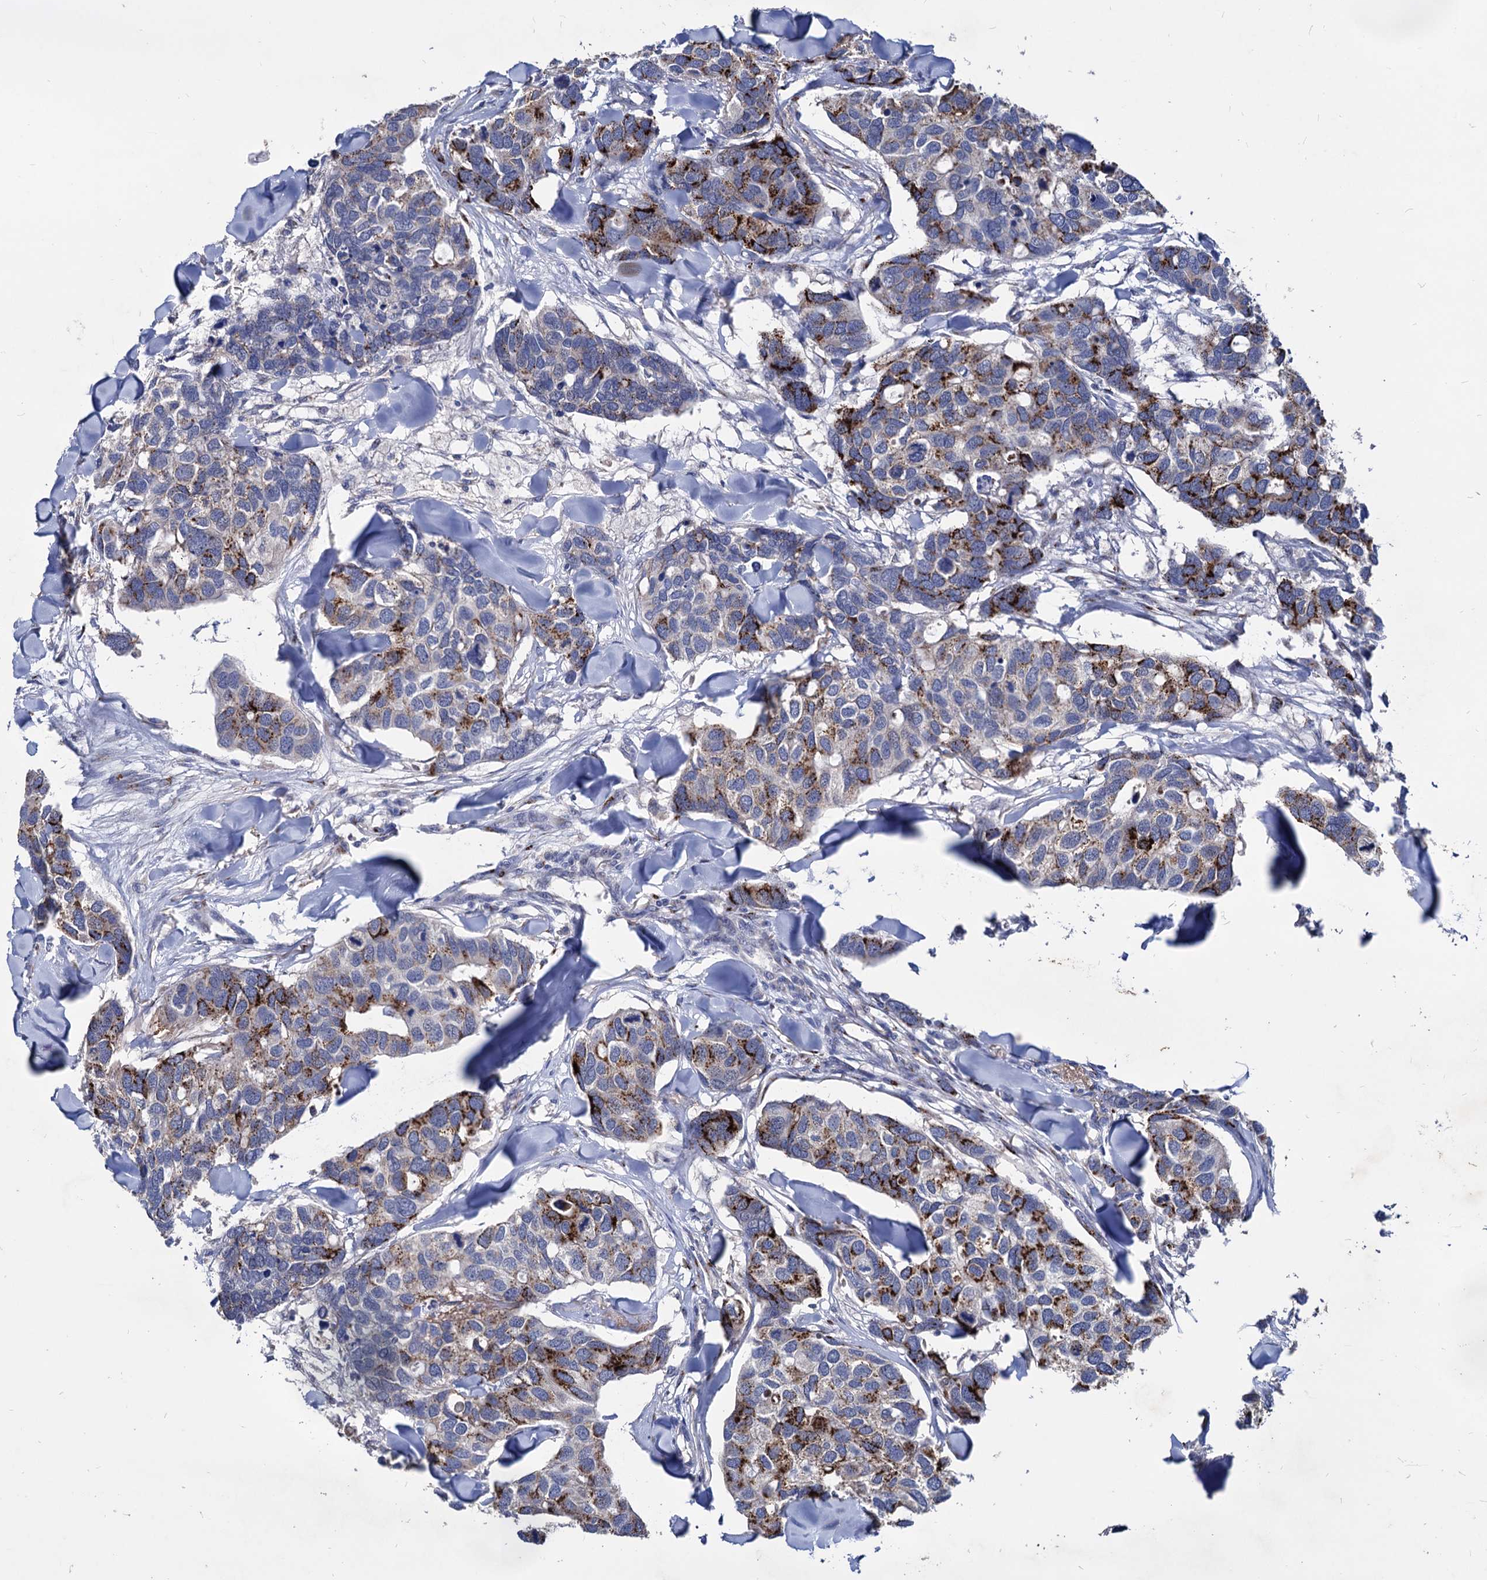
{"staining": {"intensity": "strong", "quantity": "25%-75%", "location": "cytoplasmic/membranous"}, "tissue": "breast cancer", "cell_type": "Tumor cells", "image_type": "cancer", "snomed": [{"axis": "morphology", "description": "Duct carcinoma"}, {"axis": "topography", "description": "Breast"}], "caption": "High-power microscopy captured an IHC photomicrograph of breast cancer (invasive ductal carcinoma), revealing strong cytoplasmic/membranous positivity in approximately 25%-75% of tumor cells.", "gene": "ESD", "patient": {"sex": "female", "age": 83}}